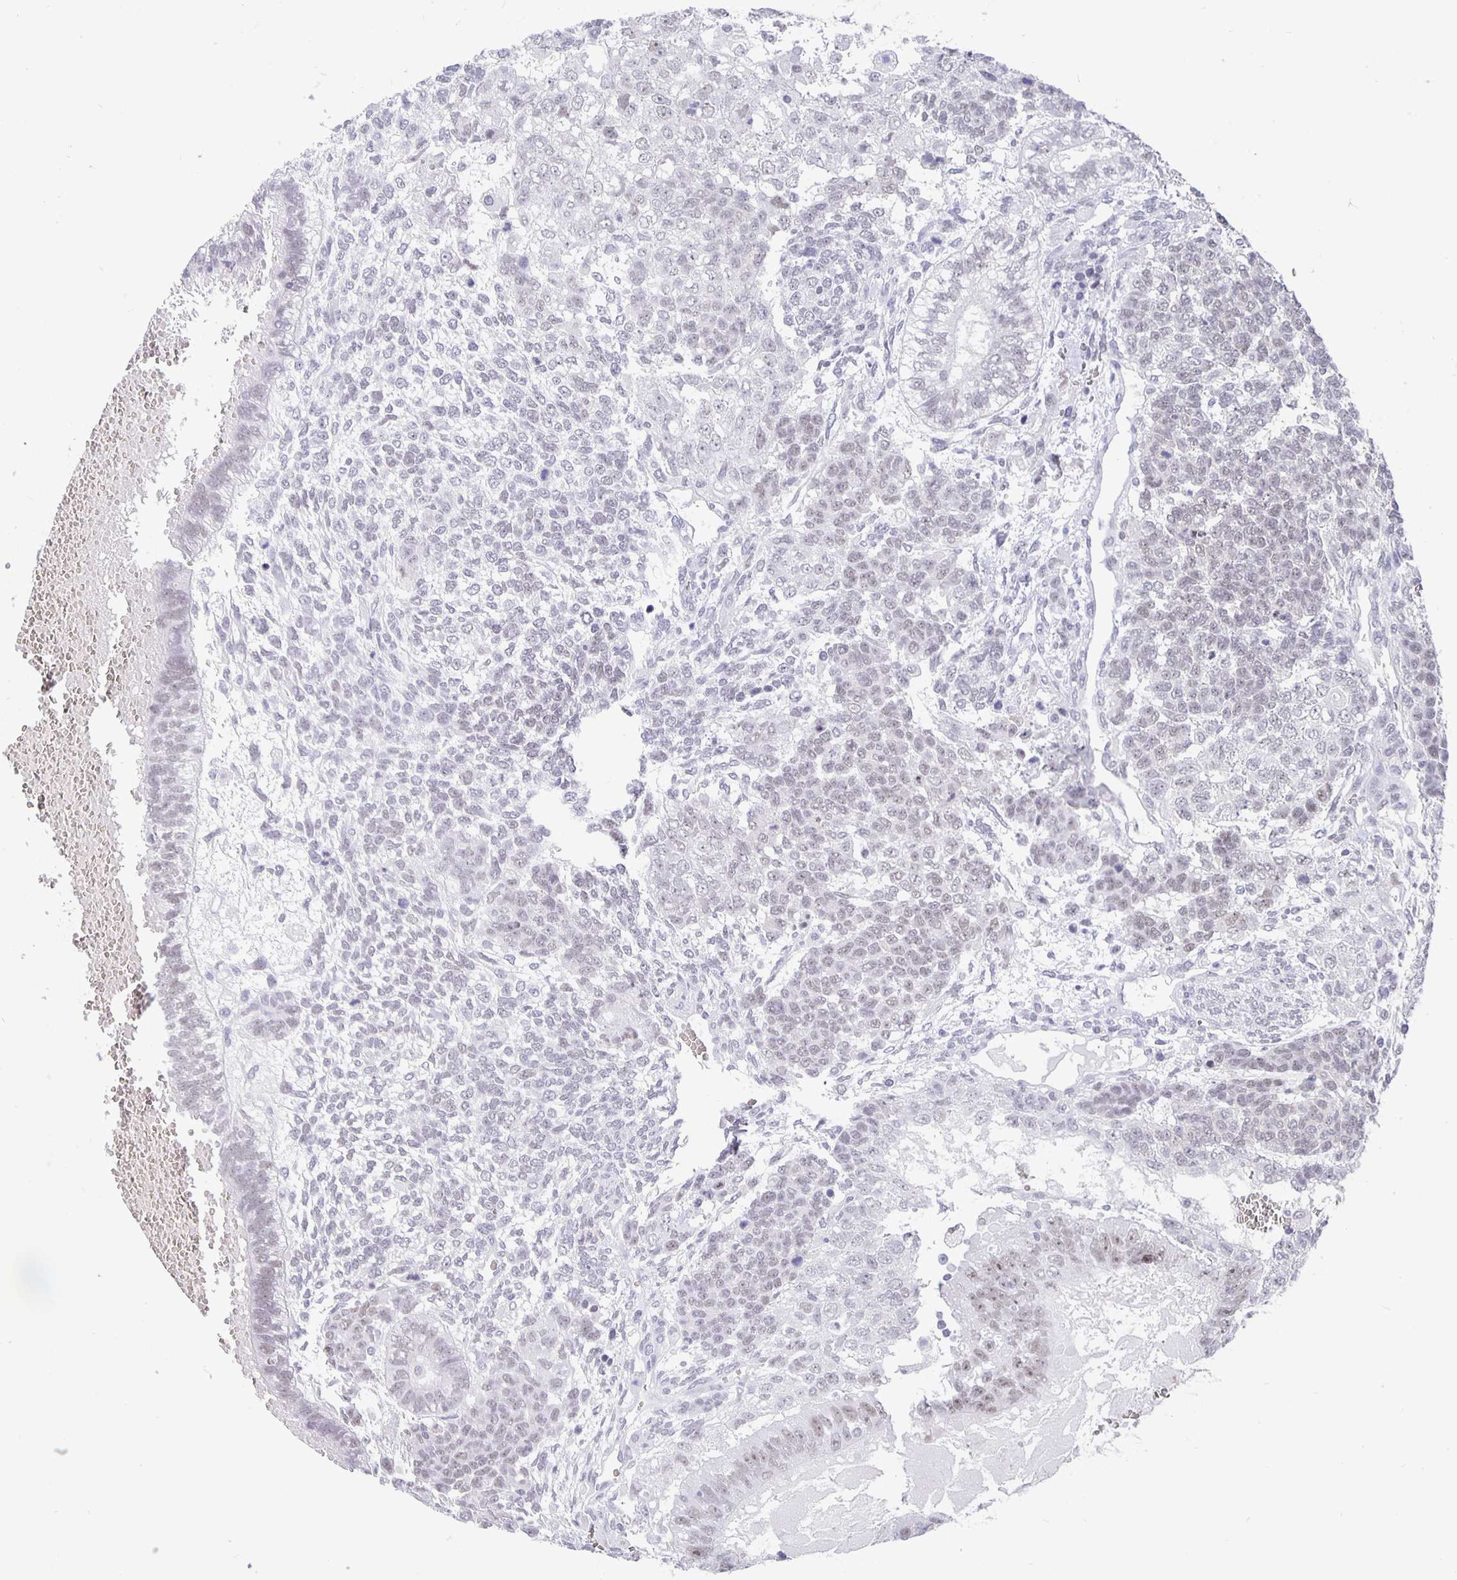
{"staining": {"intensity": "weak", "quantity": "<25%", "location": "nuclear"}, "tissue": "testis cancer", "cell_type": "Tumor cells", "image_type": "cancer", "snomed": [{"axis": "morphology", "description": "Normal tissue, NOS"}, {"axis": "morphology", "description": "Carcinoma, Embryonal, NOS"}, {"axis": "topography", "description": "Testis"}, {"axis": "topography", "description": "Epididymis"}], "caption": "IHC micrograph of human testis cancer stained for a protein (brown), which exhibits no positivity in tumor cells.", "gene": "ZNF691", "patient": {"sex": "male", "age": 23}}